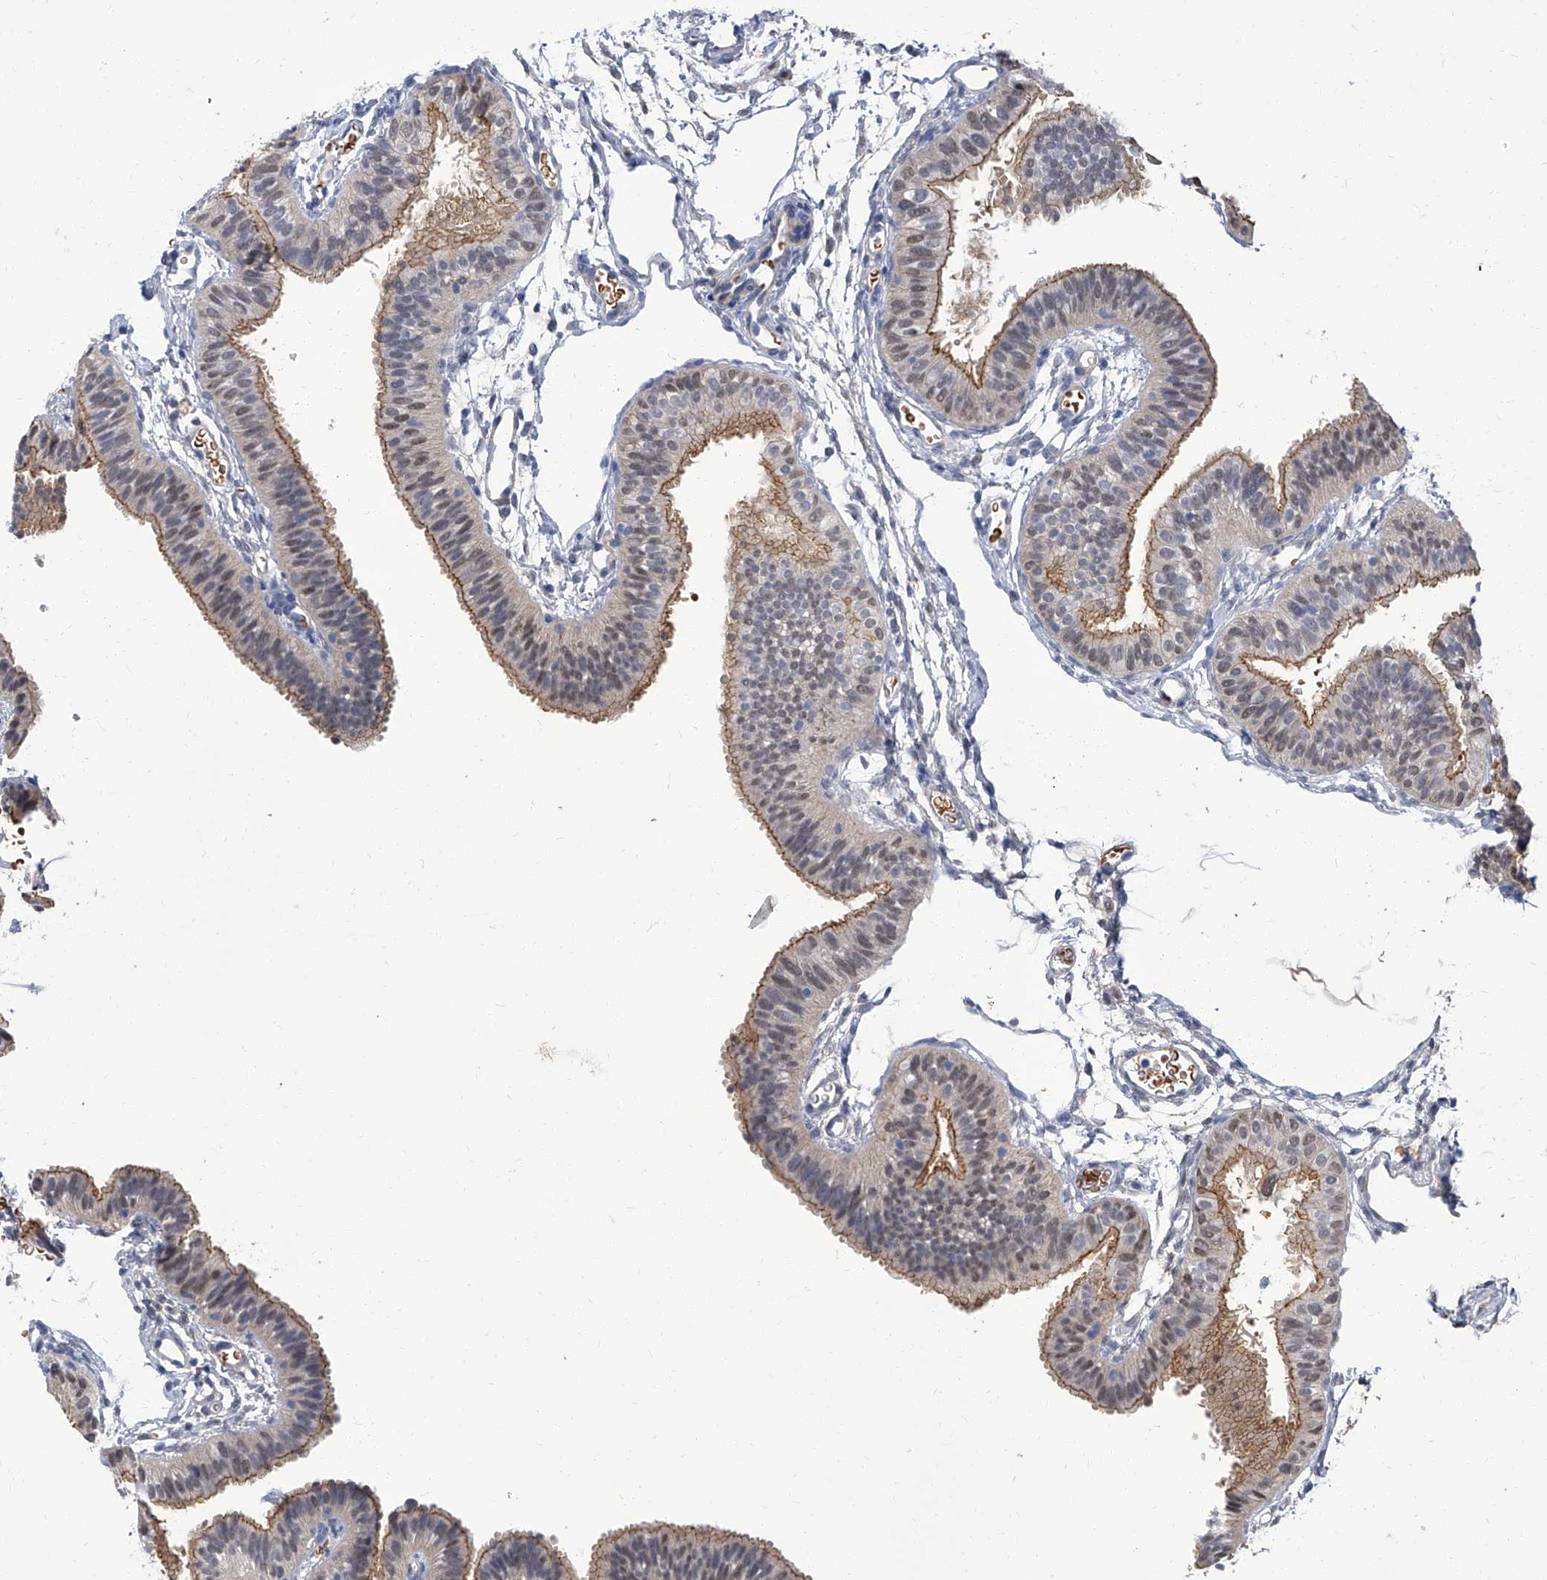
{"staining": {"intensity": "moderate", "quantity": "25%-75%", "location": "cytoplasmic/membranous,nuclear"}, "tissue": "fallopian tube", "cell_type": "Glandular cells", "image_type": "normal", "snomed": [{"axis": "morphology", "description": "Normal tissue, NOS"}, {"axis": "topography", "description": "Fallopian tube"}], "caption": "Immunohistochemistry (IHC) image of unremarkable fallopian tube stained for a protein (brown), which demonstrates medium levels of moderate cytoplasmic/membranous,nuclear positivity in about 25%-75% of glandular cells.", "gene": "PARD3", "patient": {"sex": "female", "age": 35}}